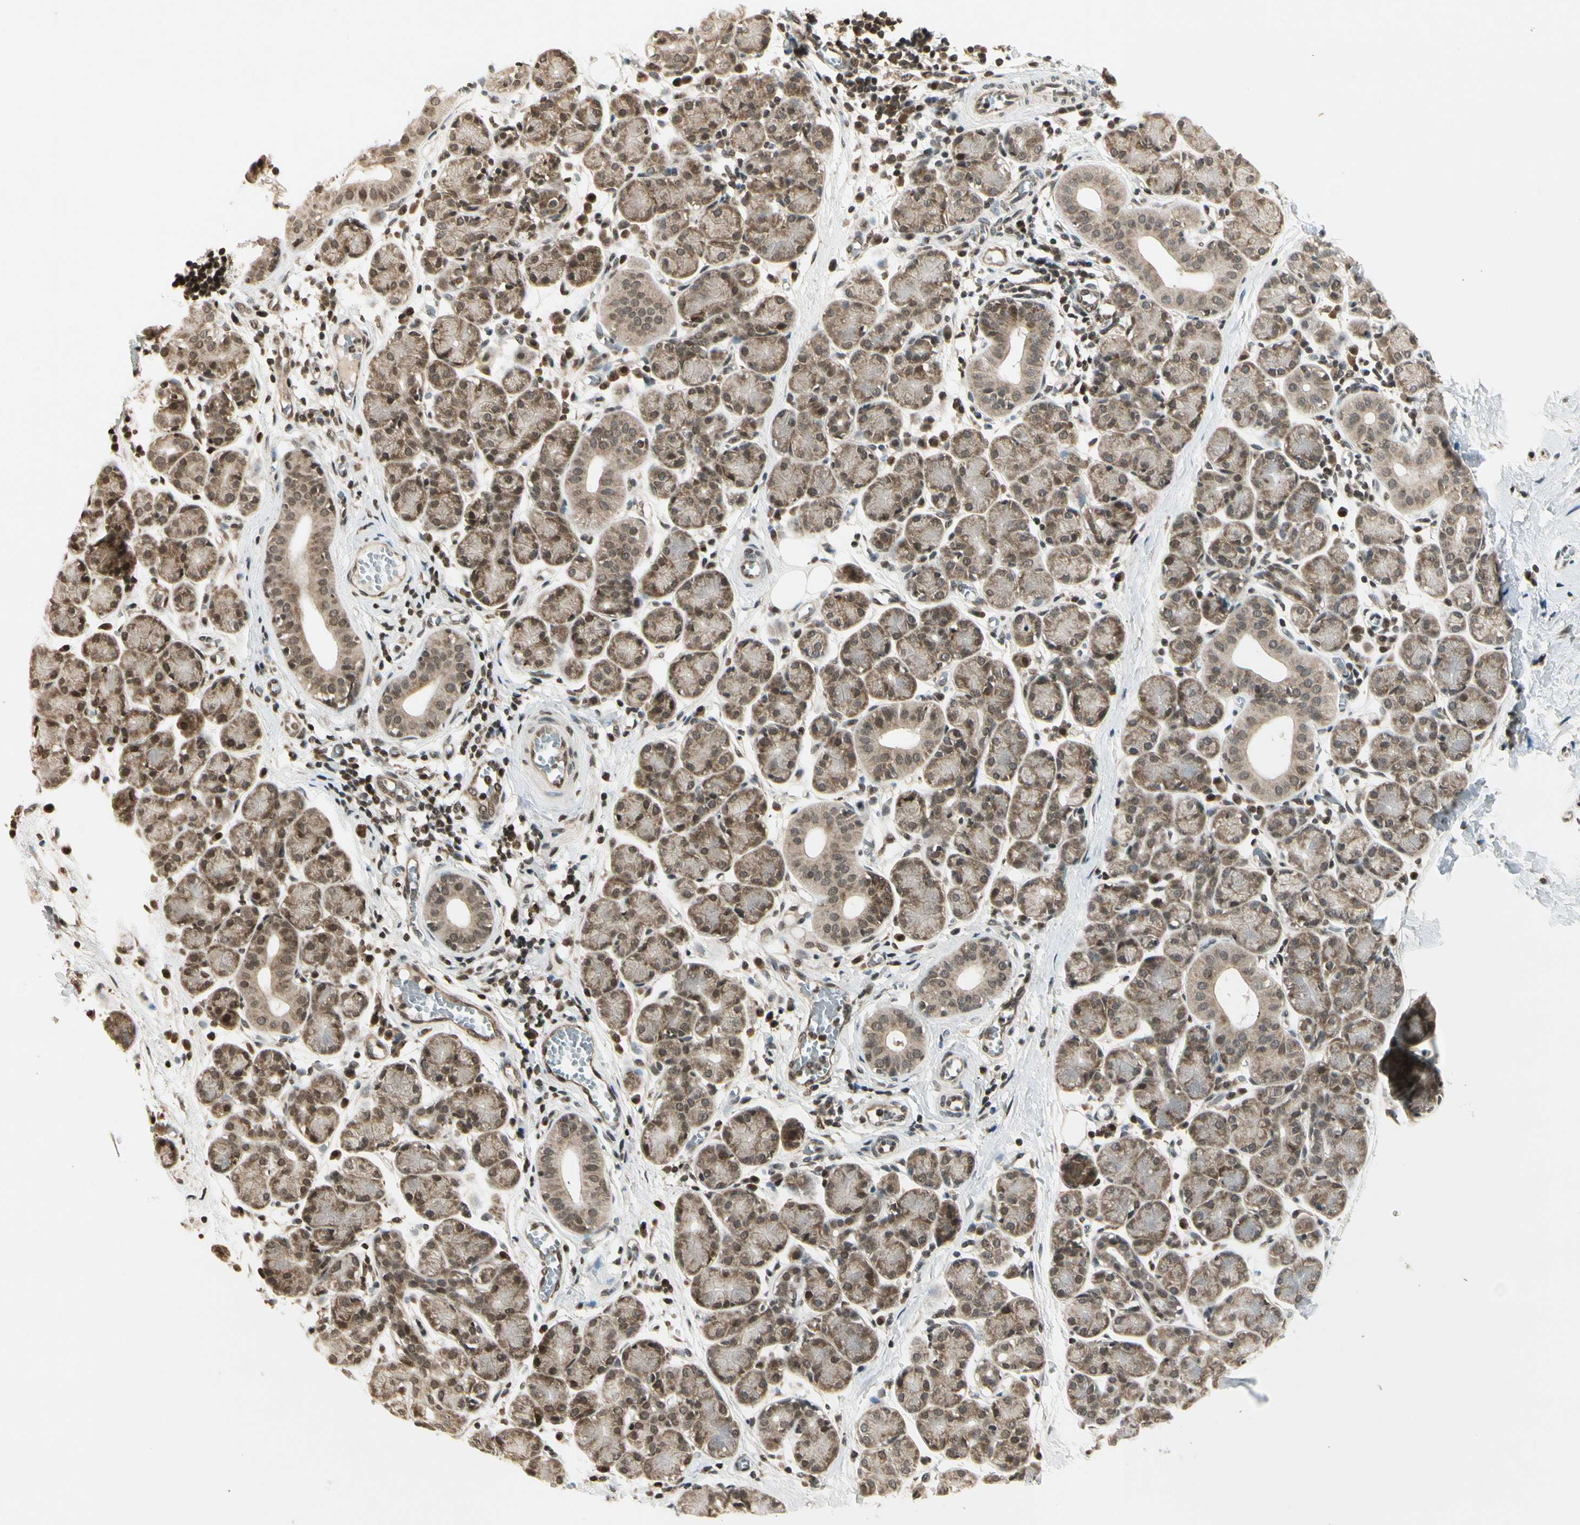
{"staining": {"intensity": "moderate", "quantity": "25%-75%", "location": "cytoplasmic/membranous"}, "tissue": "salivary gland", "cell_type": "Glandular cells", "image_type": "normal", "snomed": [{"axis": "morphology", "description": "Normal tissue, NOS"}, {"axis": "morphology", "description": "Inflammation, NOS"}, {"axis": "topography", "description": "Lymph node"}, {"axis": "topography", "description": "Salivary gland"}], "caption": "High-magnification brightfield microscopy of benign salivary gland stained with DAB (3,3'-diaminobenzidine) (brown) and counterstained with hematoxylin (blue). glandular cells exhibit moderate cytoplasmic/membranous staining is identified in about25%-75% of cells. (brown staining indicates protein expression, while blue staining denotes nuclei).", "gene": "SMN2", "patient": {"sex": "male", "age": 3}}